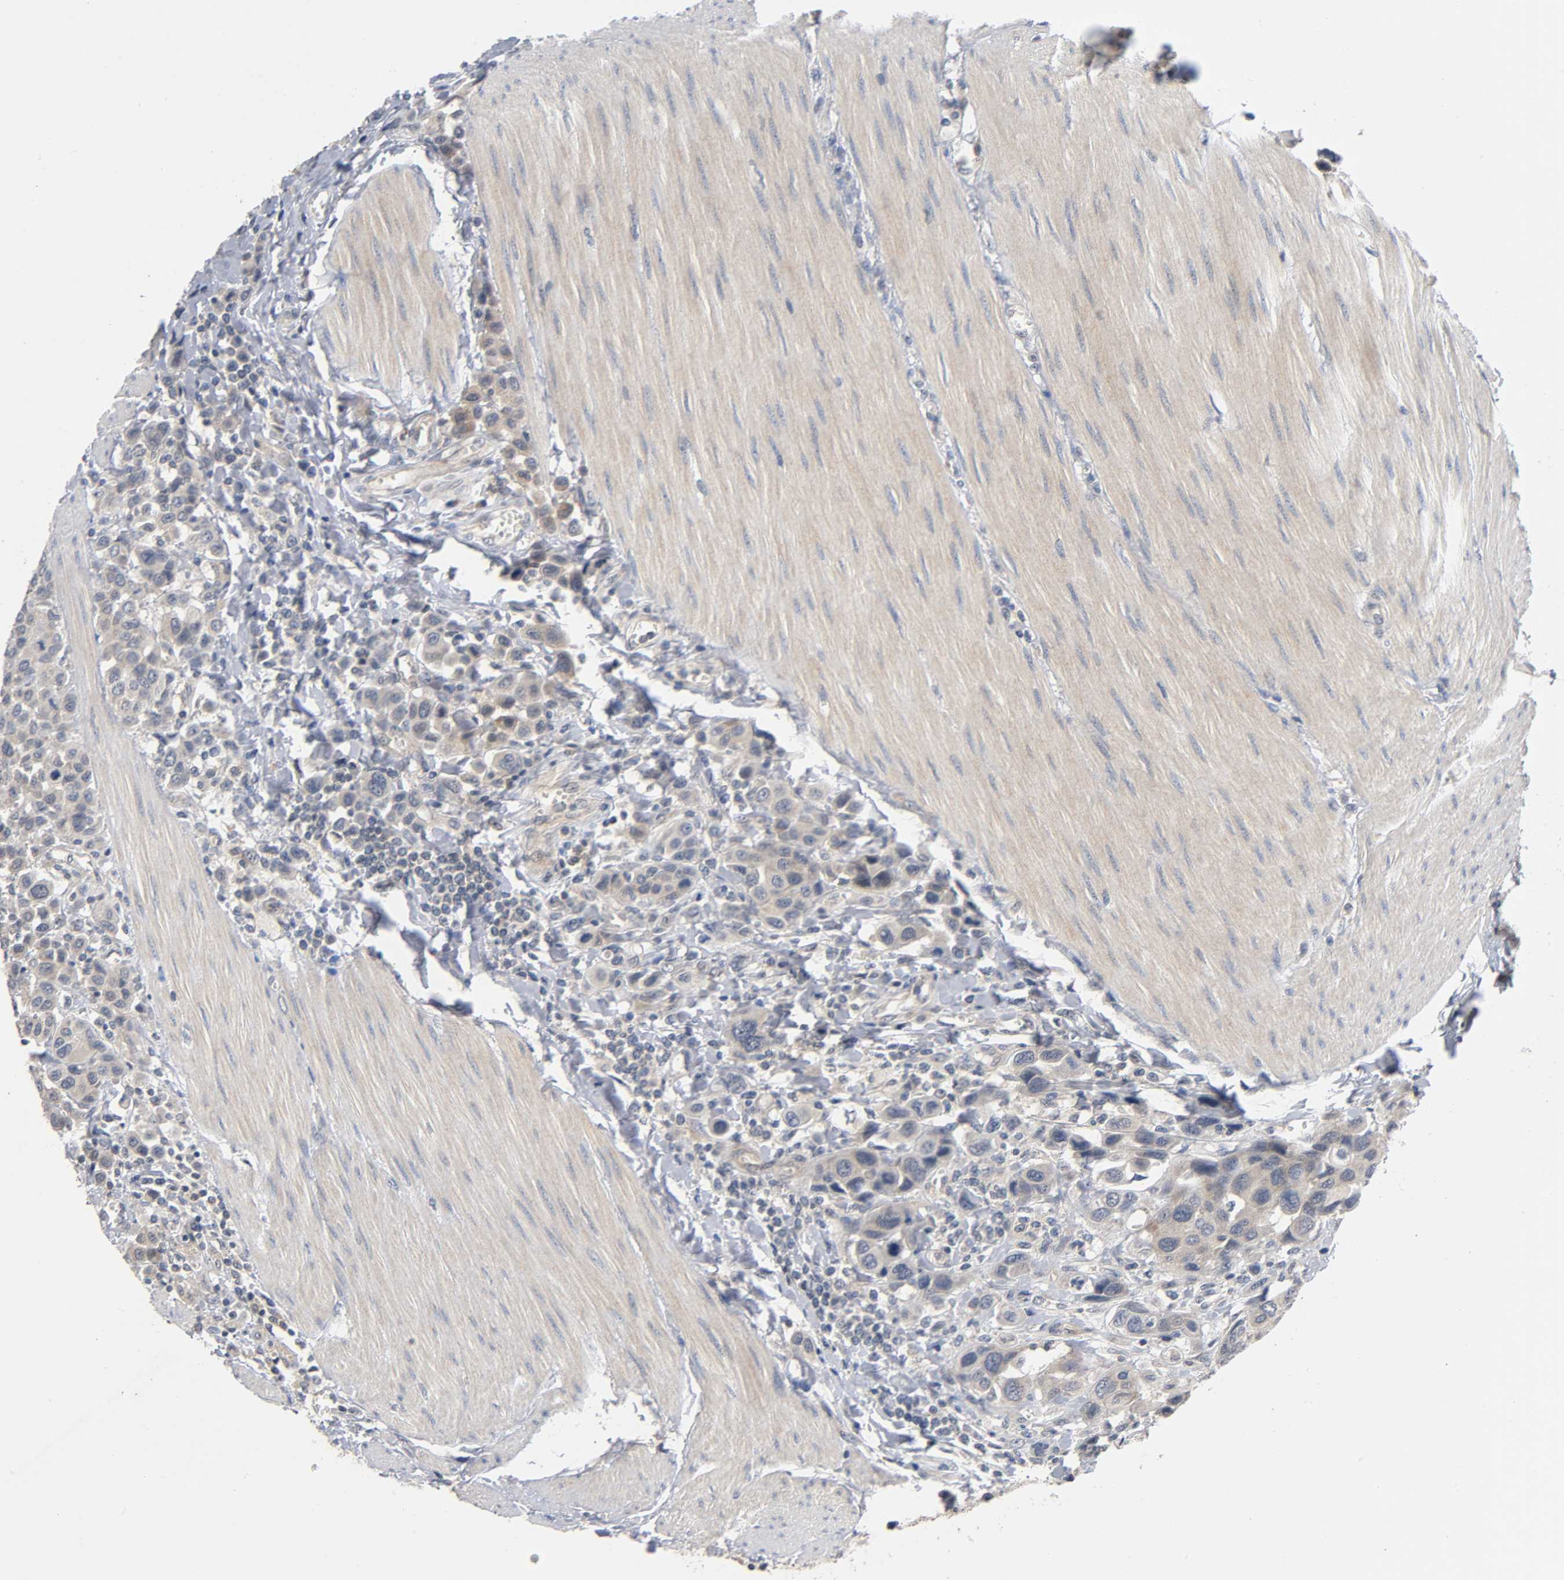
{"staining": {"intensity": "weak", "quantity": ">75%", "location": "cytoplasmic/membranous"}, "tissue": "urothelial cancer", "cell_type": "Tumor cells", "image_type": "cancer", "snomed": [{"axis": "morphology", "description": "Urothelial carcinoma, High grade"}, {"axis": "topography", "description": "Urinary bladder"}], "caption": "A high-resolution photomicrograph shows IHC staining of high-grade urothelial carcinoma, which exhibits weak cytoplasmic/membranous positivity in about >75% of tumor cells.", "gene": "MAPK8", "patient": {"sex": "male", "age": 50}}